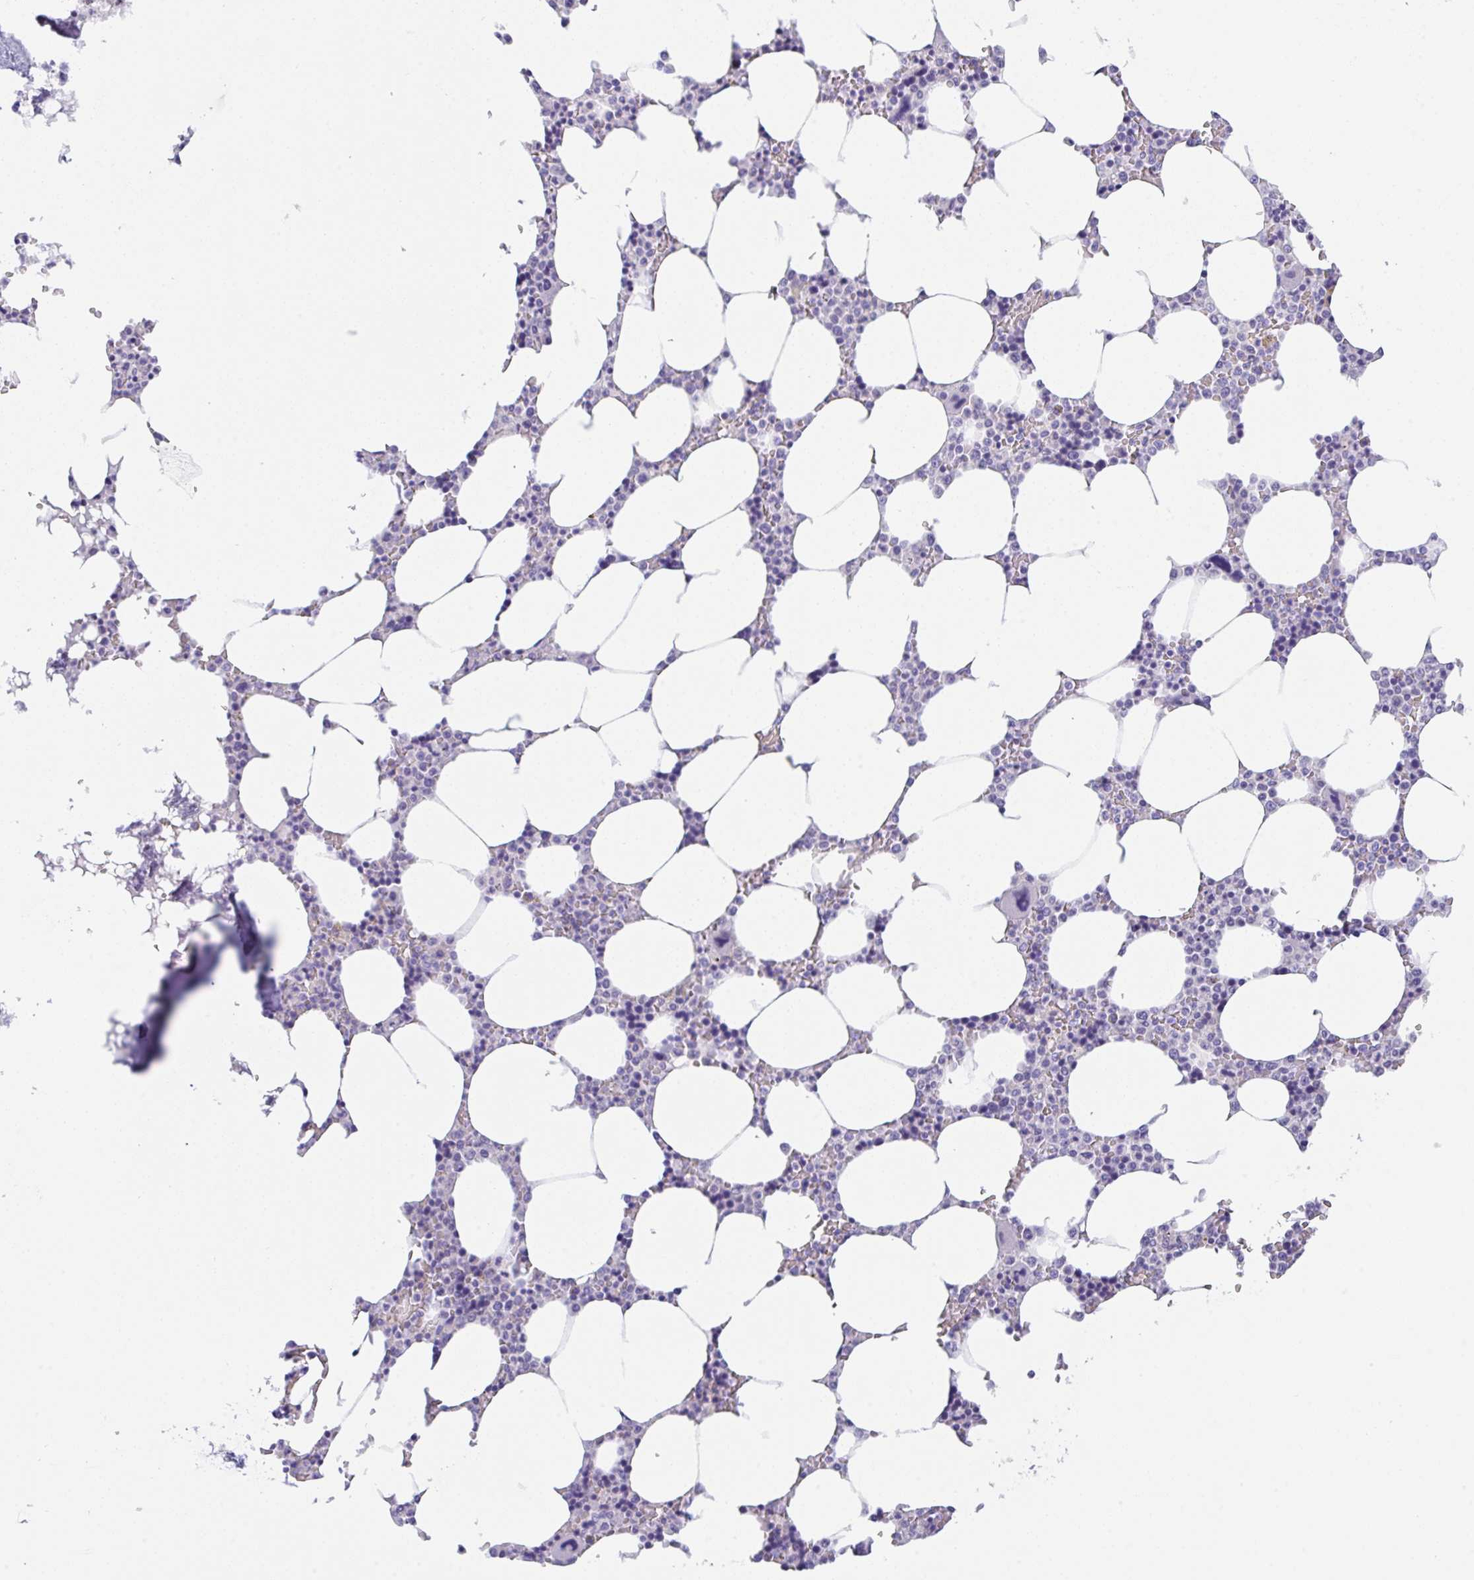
{"staining": {"intensity": "negative", "quantity": "none", "location": "none"}, "tissue": "bone marrow", "cell_type": "Hematopoietic cells", "image_type": "normal", "snomed": [{"axis": "morphology", "description": "Normal tissue, NOS"}, {"axis": "topography", "description": "Bone marrow"}], "caption": "Immunohistochemistry image of unremarkable bone marrow stained for a protein (brown), which demonstrates no positivity in hematopoietic cells.", "gene": "TRAF4", "patient": {"sex": "male", "age": 64}}